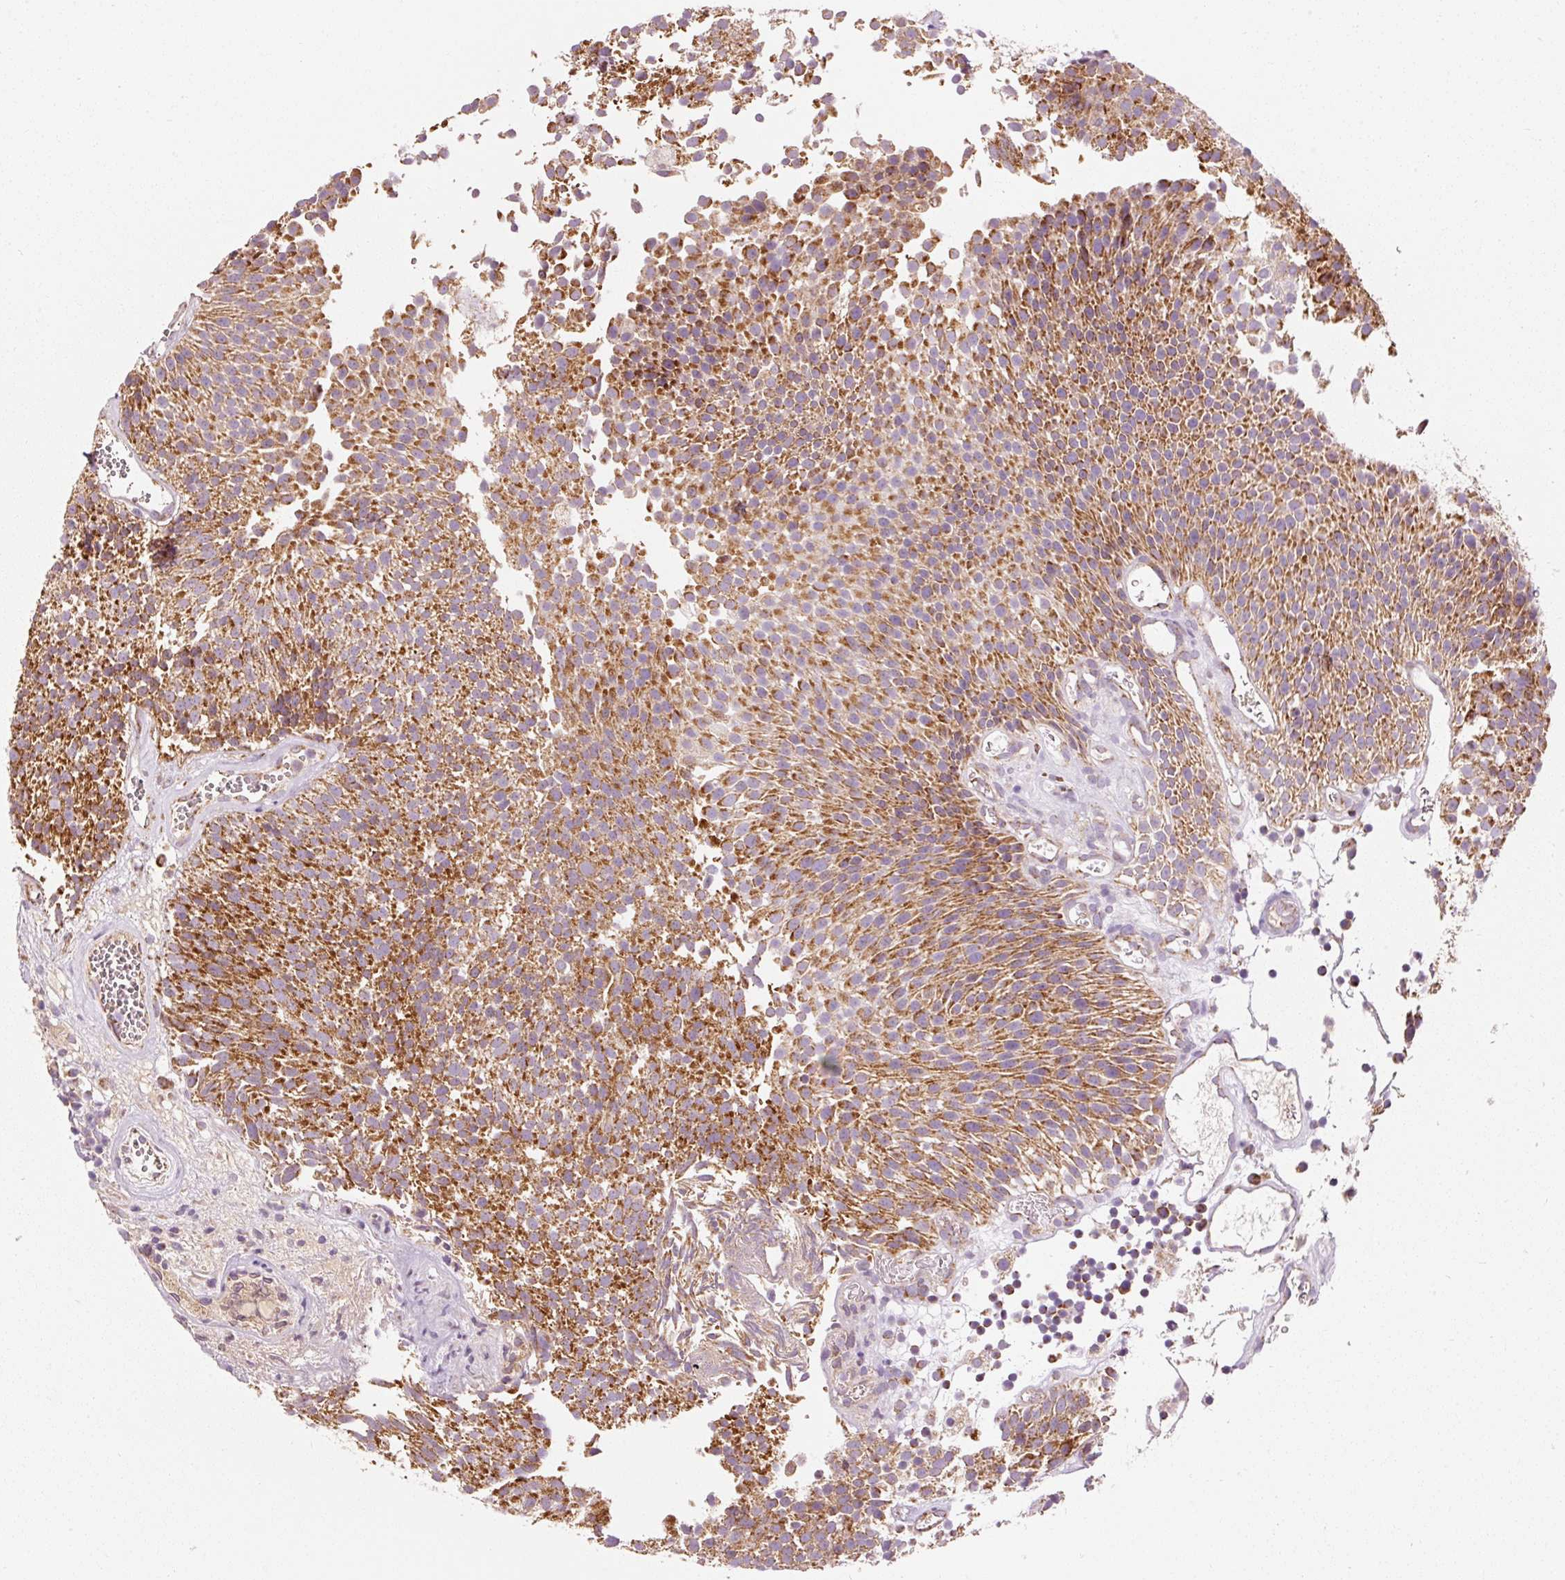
{"staining": {"intensity": "moderate", "quantity": ">75%", "location": "cytoplasmic/membranous"}, "tissue": "urothelial cancer", "cell_type": "Tumor cells", "image_type": "cancer", "snomed": [{"axis": "morphology", "description": "Urothelial carcinoma, Low grade"}, {"axis": "topography", "description": "Urinary bladder"}], "caption": "Urothelial carcinoma (low-grade) tissue displays moderate cytoplasmic/membranous staining in about >75% of tumor cells", "gene": "NDUFB4", "patient": {"sex": "female", "age": 79}}